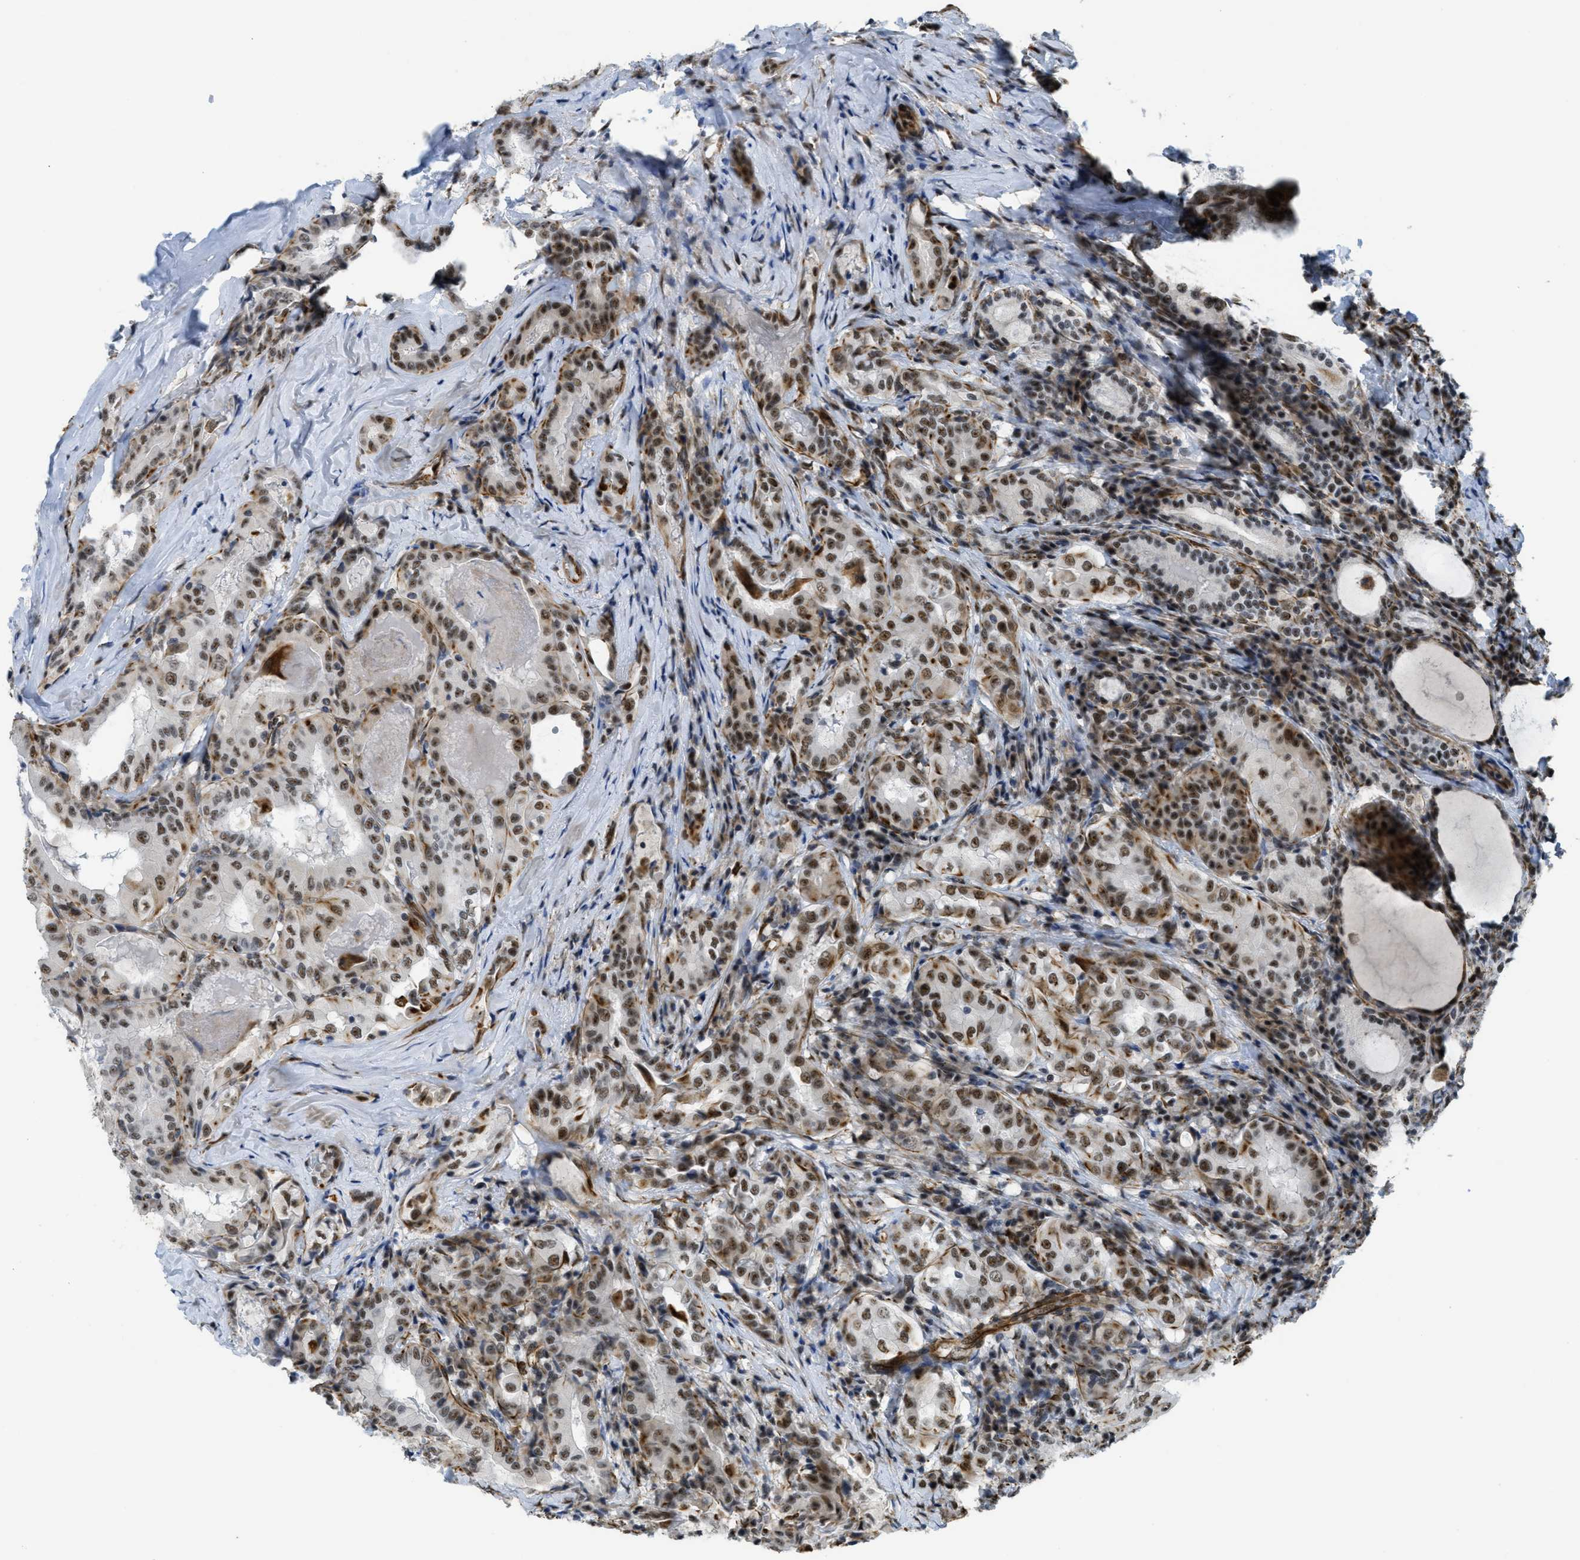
{"staining": {"intensity": "moderate", "quantity": ">75%", "location": "cytoplasmic/membranous,nuclear"}, "tissue": "thyroid cancer", "cell_type": "Tumor cells", "image_type": "cancer", "snomed": [{"axis": "morphology", "description": "Papillary adenocarcinoma, NOS"}, {"axis": "topography", "description": "Thyroid gland"}], "caption": "High-magnification brightfield microscopy of papillary adenocarcinoma (thyroid) stained with DAB (brown) and counterstained with hematoxylin (blue). tumor cells exhibit moderate cytoplasmic/membranous and nuclear staining is identified in about>75% of cells.", "gene": "LRRC8B", "patient": {"sex": "female", "age": 42}}